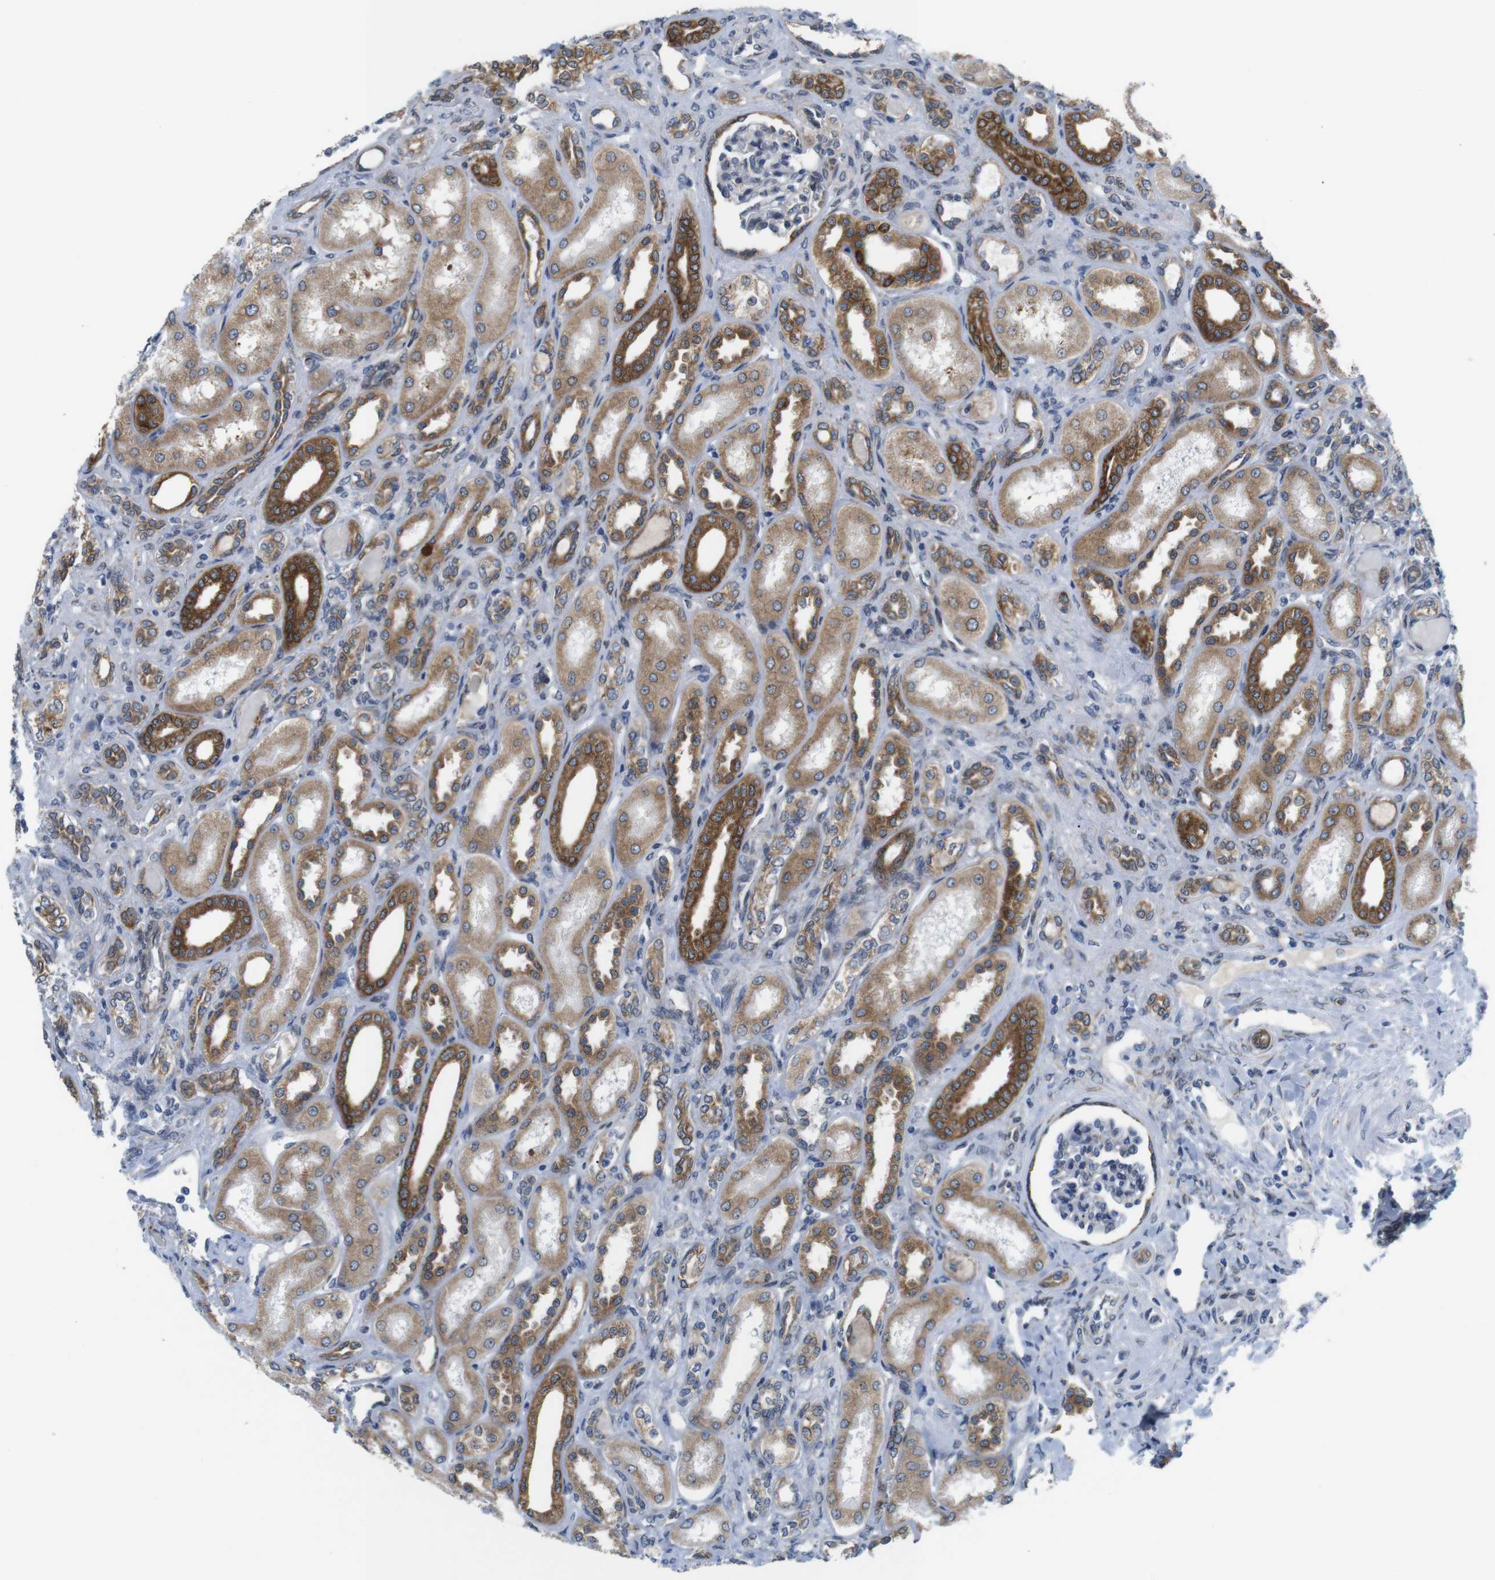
{"staining": {"intensity": "negative", "quantity": "none", "location": "none"}, "tissue": "kidney", "cell_type": "Cells in glomeruli", "image_type": "normal", "snomed": [{"axis": "morphology", "description": "Normal tissue, NOS"}, {"axis": "topography", "description": "Kidney"}], "caption": "Immunohistochemistry (IHC) of unremarkable human kidney shows no staining in cells in glomeruli.", "gene": "HACD3", "patient": {"sex": "male", "age": 7}}